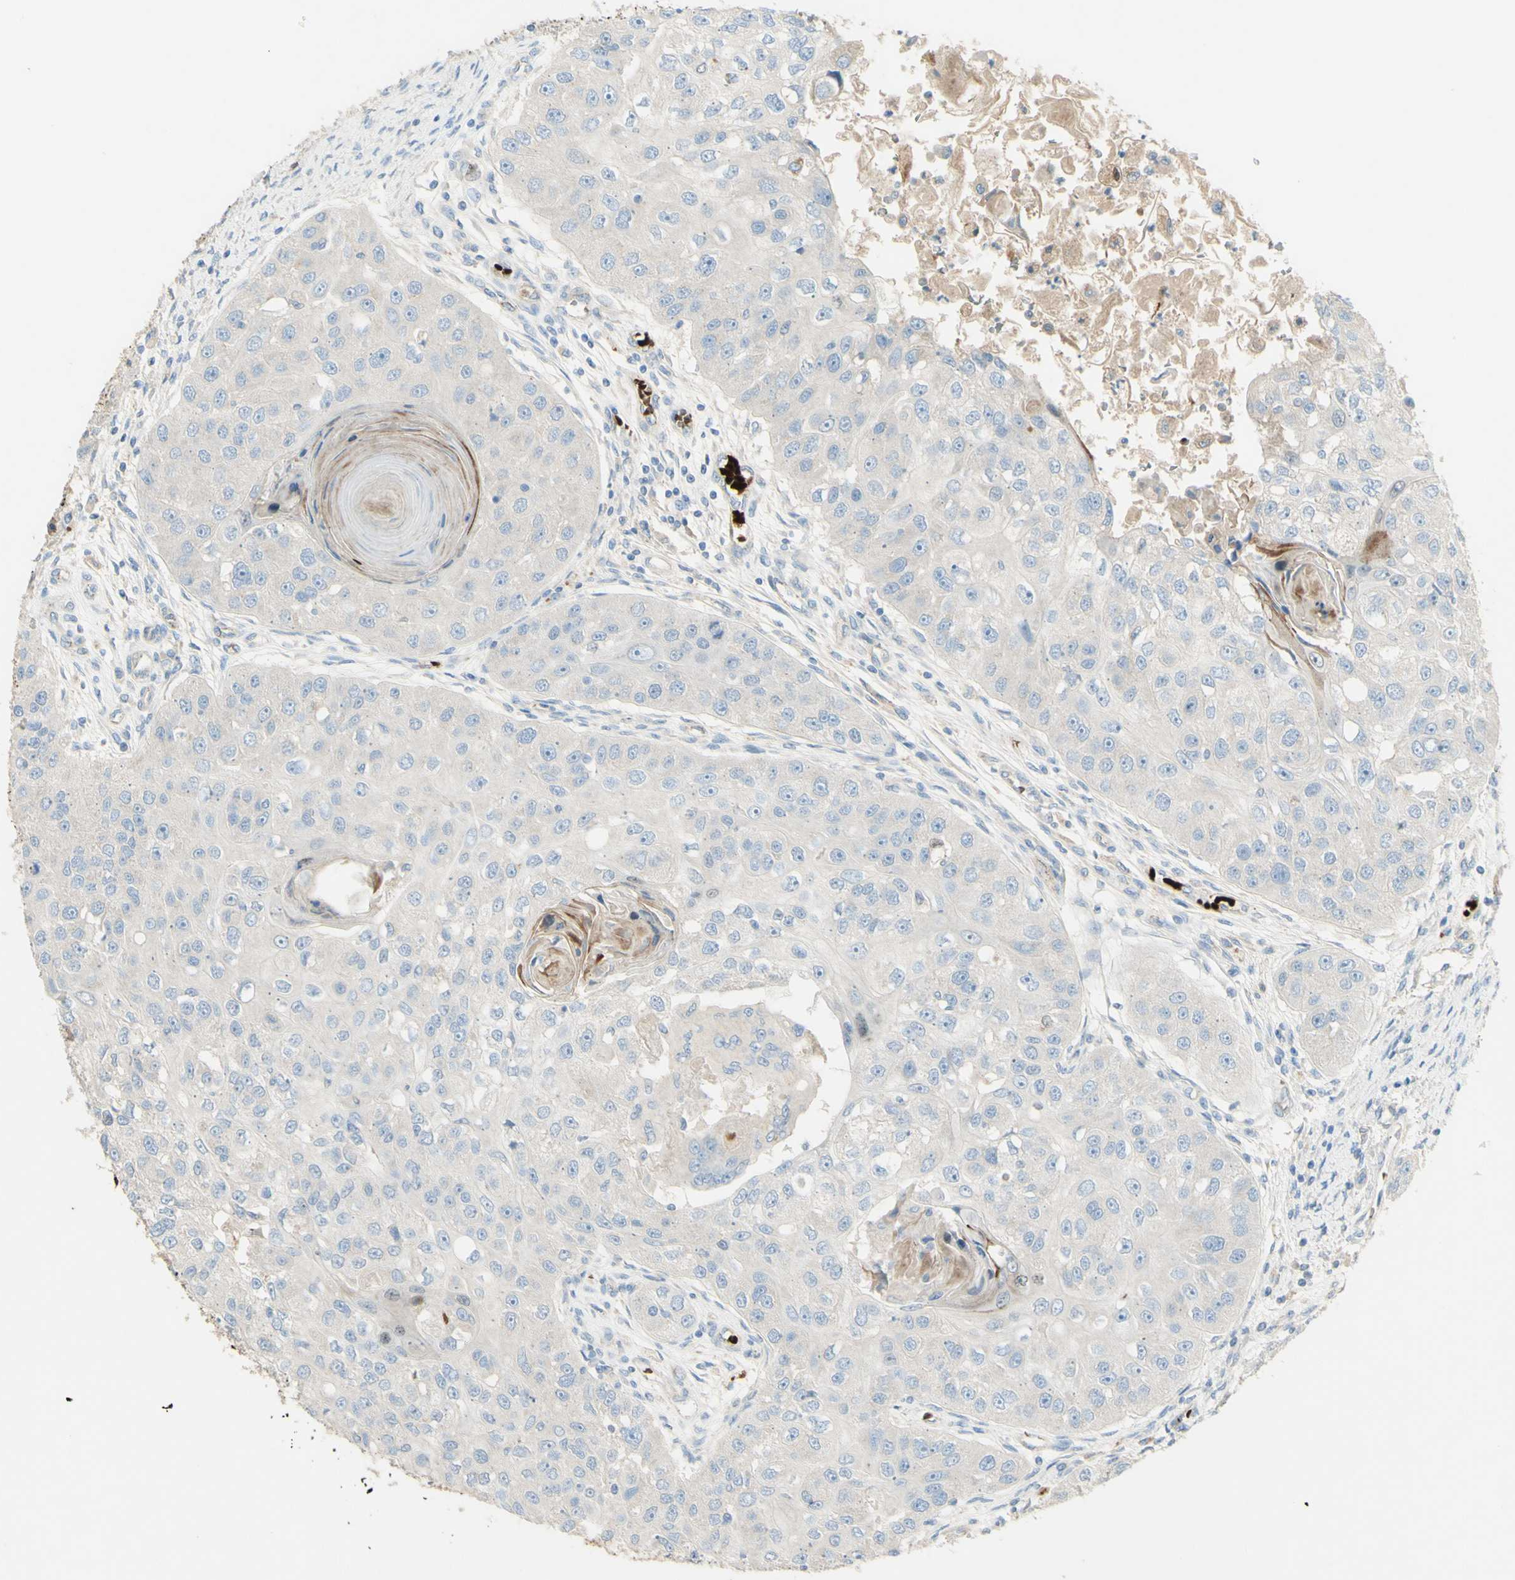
{"staining": {"intensity": "negative", "quantity": "none", "location": "none"}, "tissue": "head and neck cancer", "cell_type": "Tumor cells", "image_type": "cancer", "snomed": [{"axis": "morphology", "description": "Normal tissue, NOS"}, {"axis": "morphology", "description": "Squamous cell carcinoma, NOS"}, {"axis": "topography", "description": "Skeletal muscle"}, {"axis": "topography", "description": "Head-Neck"}], "caption": "Human squamous cell carcinoma (head and neck) stained for a protein using immunohistochemistry exhibits no staining in tumor cells.", "gene": "GAN", "patient": {"sex": "male", "age": 51}}